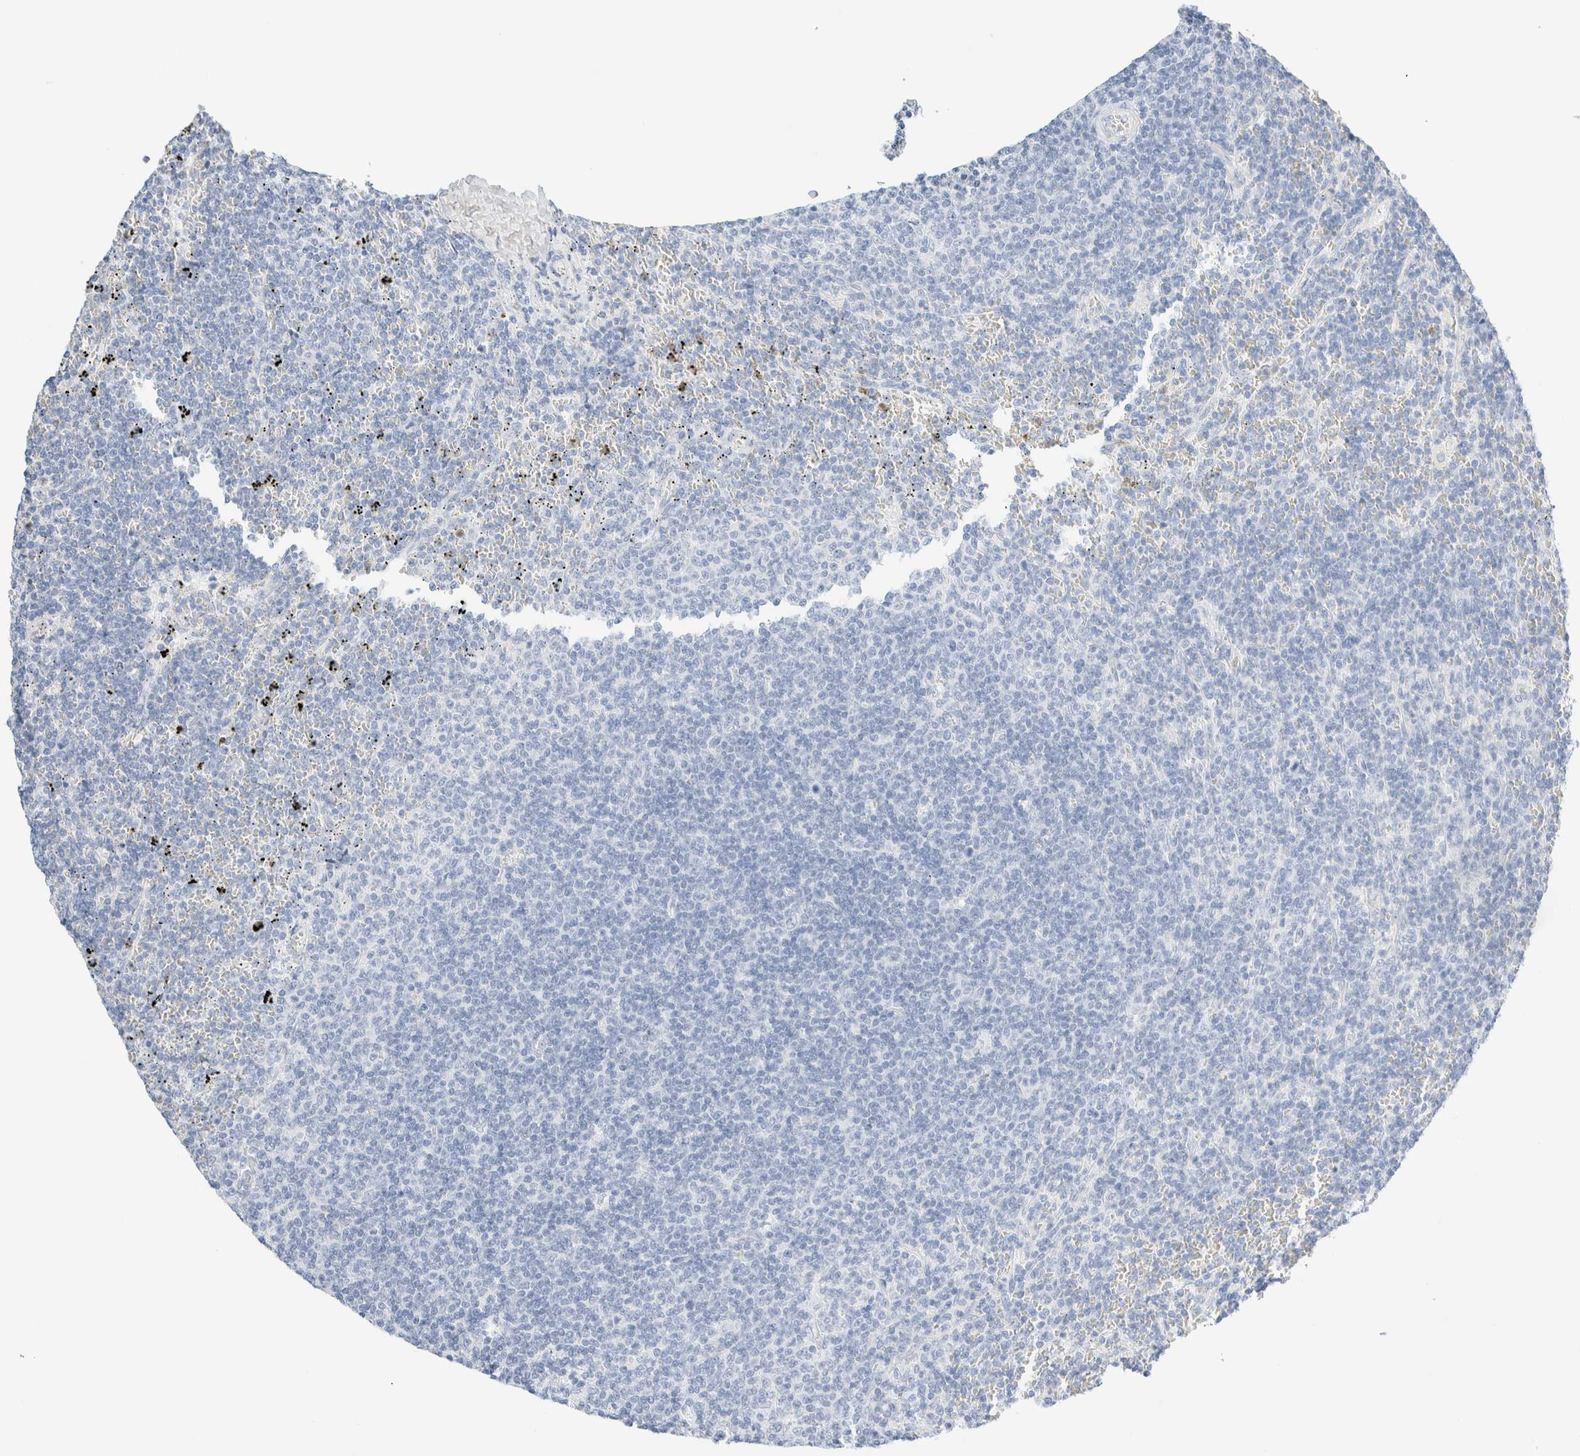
{"staining": {"intensity": "negative", "quantity": "none", "location": "none"}, "tissue": "lymphoma", "cell_type": "Tumor cells", "image_type": "cancer", "snomed": [{"axis": "morphology", "description": "Malignant lymphoma, non-Hodgkin's type, Low grade"}, {"axis": "topography", "description": "Spleen"}], "caption": "IHC of human lymphoma demonstrates no staining in tumor cells.", "gene": "DPYS", "patient": {"sex": "female", "age": 50}}